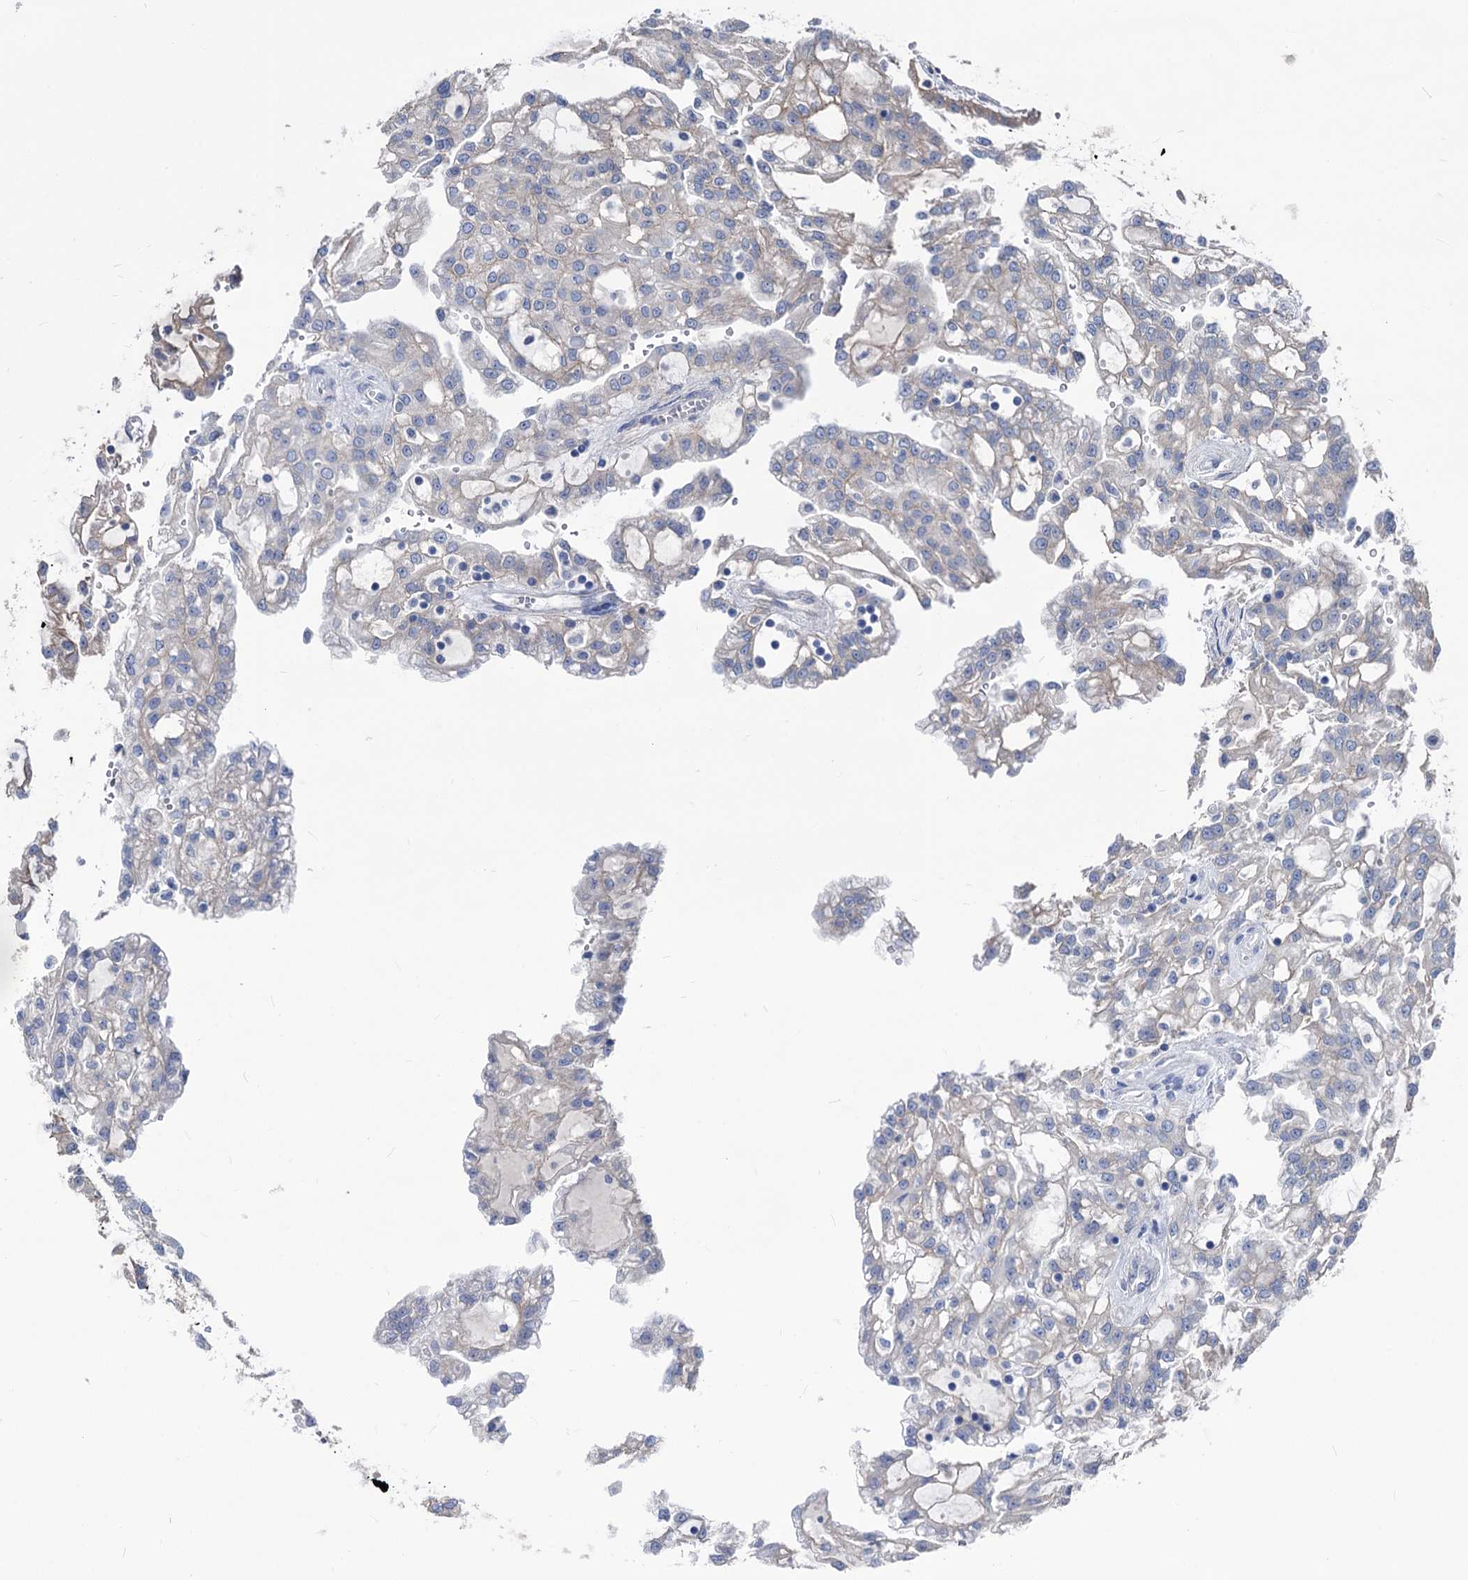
{"staining": {"intensity": "negative", "quantity": "none", "location": "none"}, "tissue": "renal cancer", "cell_type": "Tumor cells", "image_type": "cancer", "snomed": [{"axis": "morphology", "description": "Adenocarcinoma, NOS"}, {"axis": "topography", "description": "Kidney"}], "caption": "Micrograph shows no protein staining in tumor cells of adenocarcinoma (renal) tissue.", "gene": "SMAGP", "patient": {"sex": "male", "age": 63}}